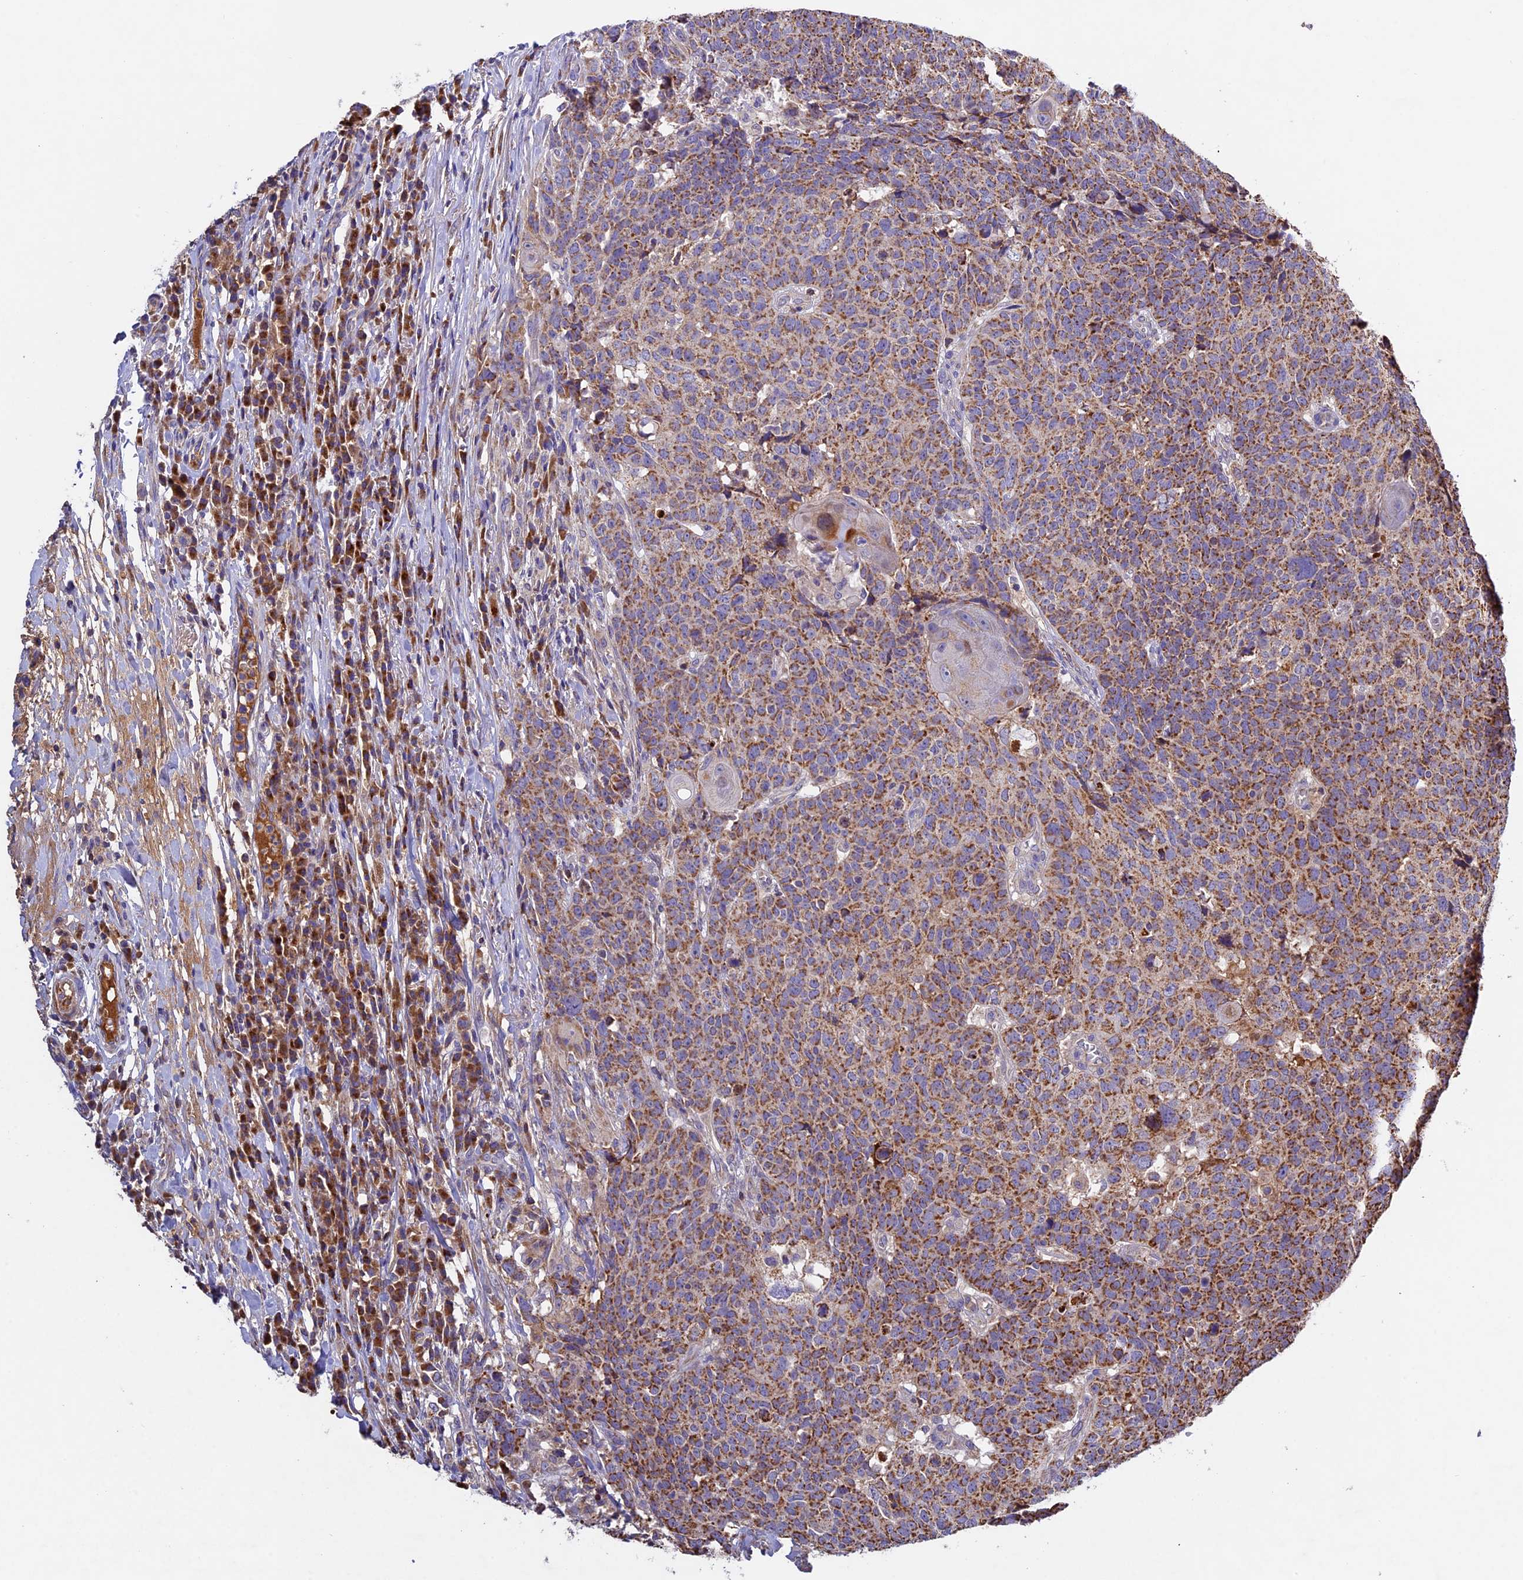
{"staining": {"intensity": "strong", "quantity": ">75%", "location": "cytoplasmic/membranous"}, "tissue": "head and neck cancer", "cell_type": "Tumor cells", "image_type": "cancer", "snomed": [{"axis": "morphology", "description": "Squamous cell carcinoma, NOS"}, {"axis": "topography", "description": "Head-Neck"}], "caption": "Immunohistochemical staining of human squamous cell carcinoma (head and neck) exhibits high levels of strong cytoplasmic/membranous staining in approximately >75% of tumor cells.", "gene": "OCEL1", "patient": {"sex": "male", "age": 66}}